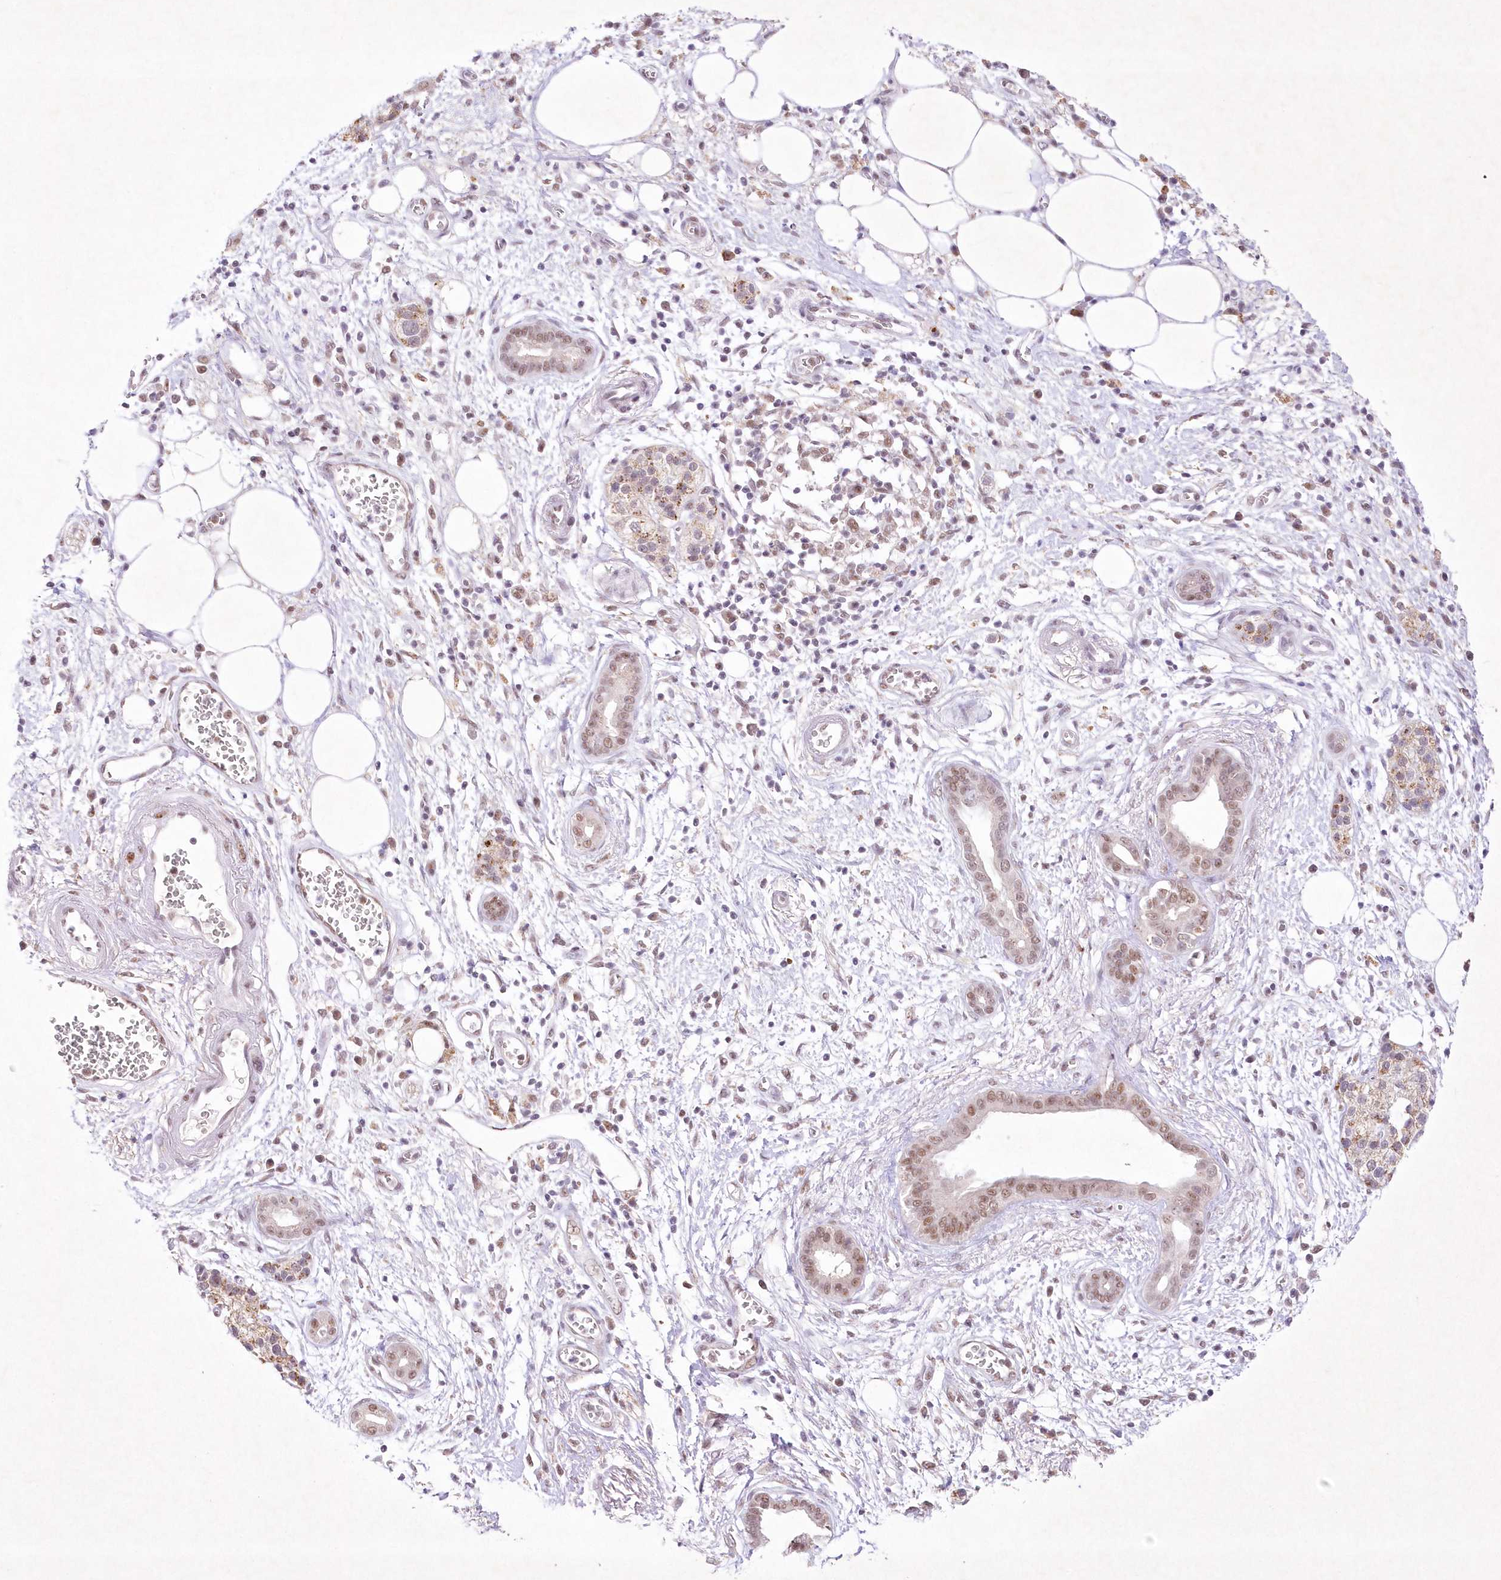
{"staining": {"intensity": "moderate", "quantity": ">75%", "location": "nuclear"}, "tissue": "pancreatic cancer", "cell_type": "Tumor cells", "image_type": "cancer", "snomed": [{"axis": "morphology", "description": "Adenocarcinoma, NOS"}, {"axis": "topography", "description": "Pancreas"}], "caption": "Tumor cells demonstrate medium levels of moderate nuclear expression in approximately >75% of cells in pancreatic adenocarcinoma.", "gene": "RBM27", "patient": {"sex": "male", "age": 78}}